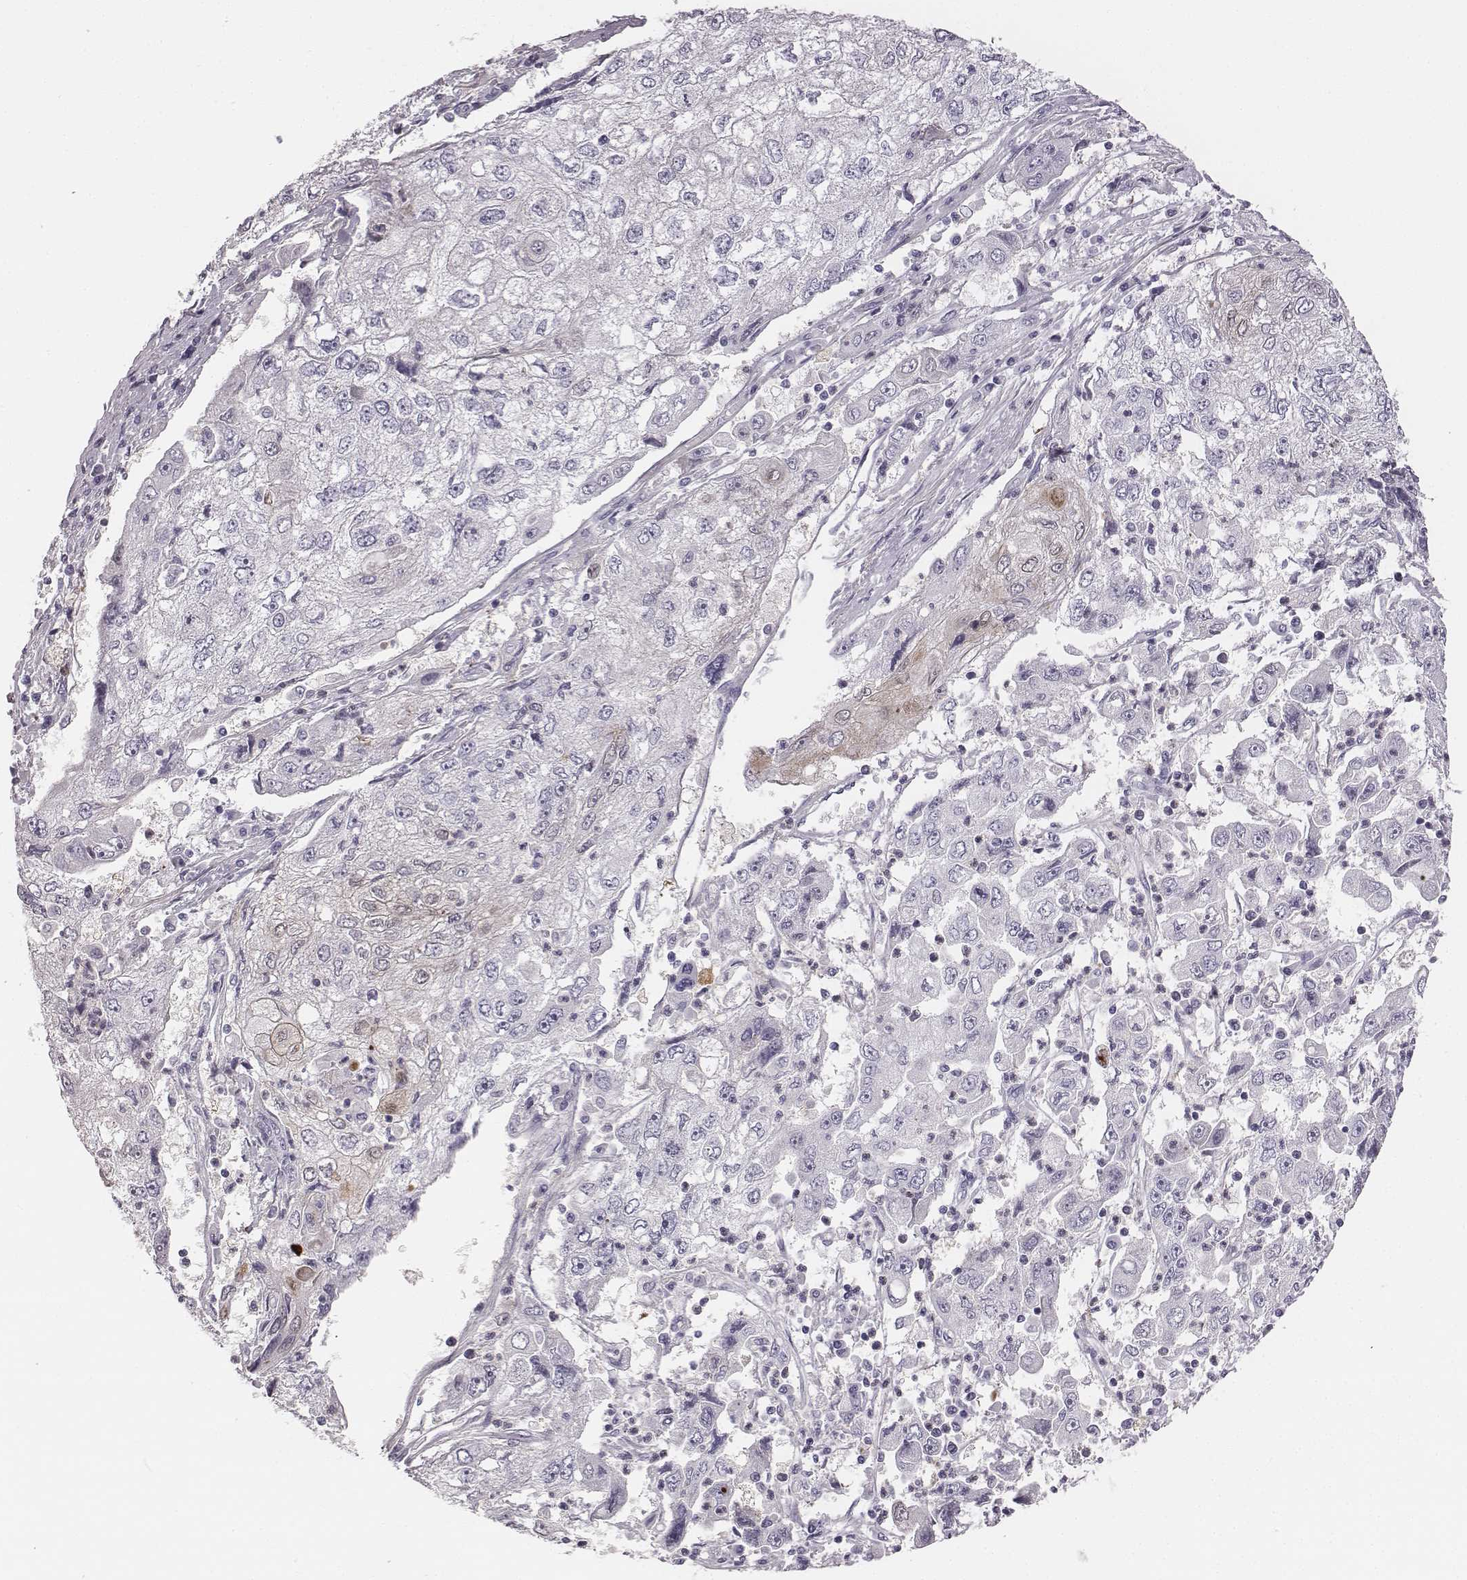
{"staining": {"intensity": "negative", "quantity": "none", "location": "none"}, "tissue": "cervical cancer", "cell_type": "Tumor cells", "image_type": "cancer", "snomed": [{"axis": "morphology", "description": "Squamous cell carcinoma, NOS"}, {"axis": "topography", "description": "Cervix"}], "caption": "High power microscopy micrograph of an immunohistochemistry histopathology image of cervical cancer (squamous cell carcinoma), revealing no significant positivity in tumor cells.", "gene": "ADAM7", "patient": {"sex": "female", "age": 36}}